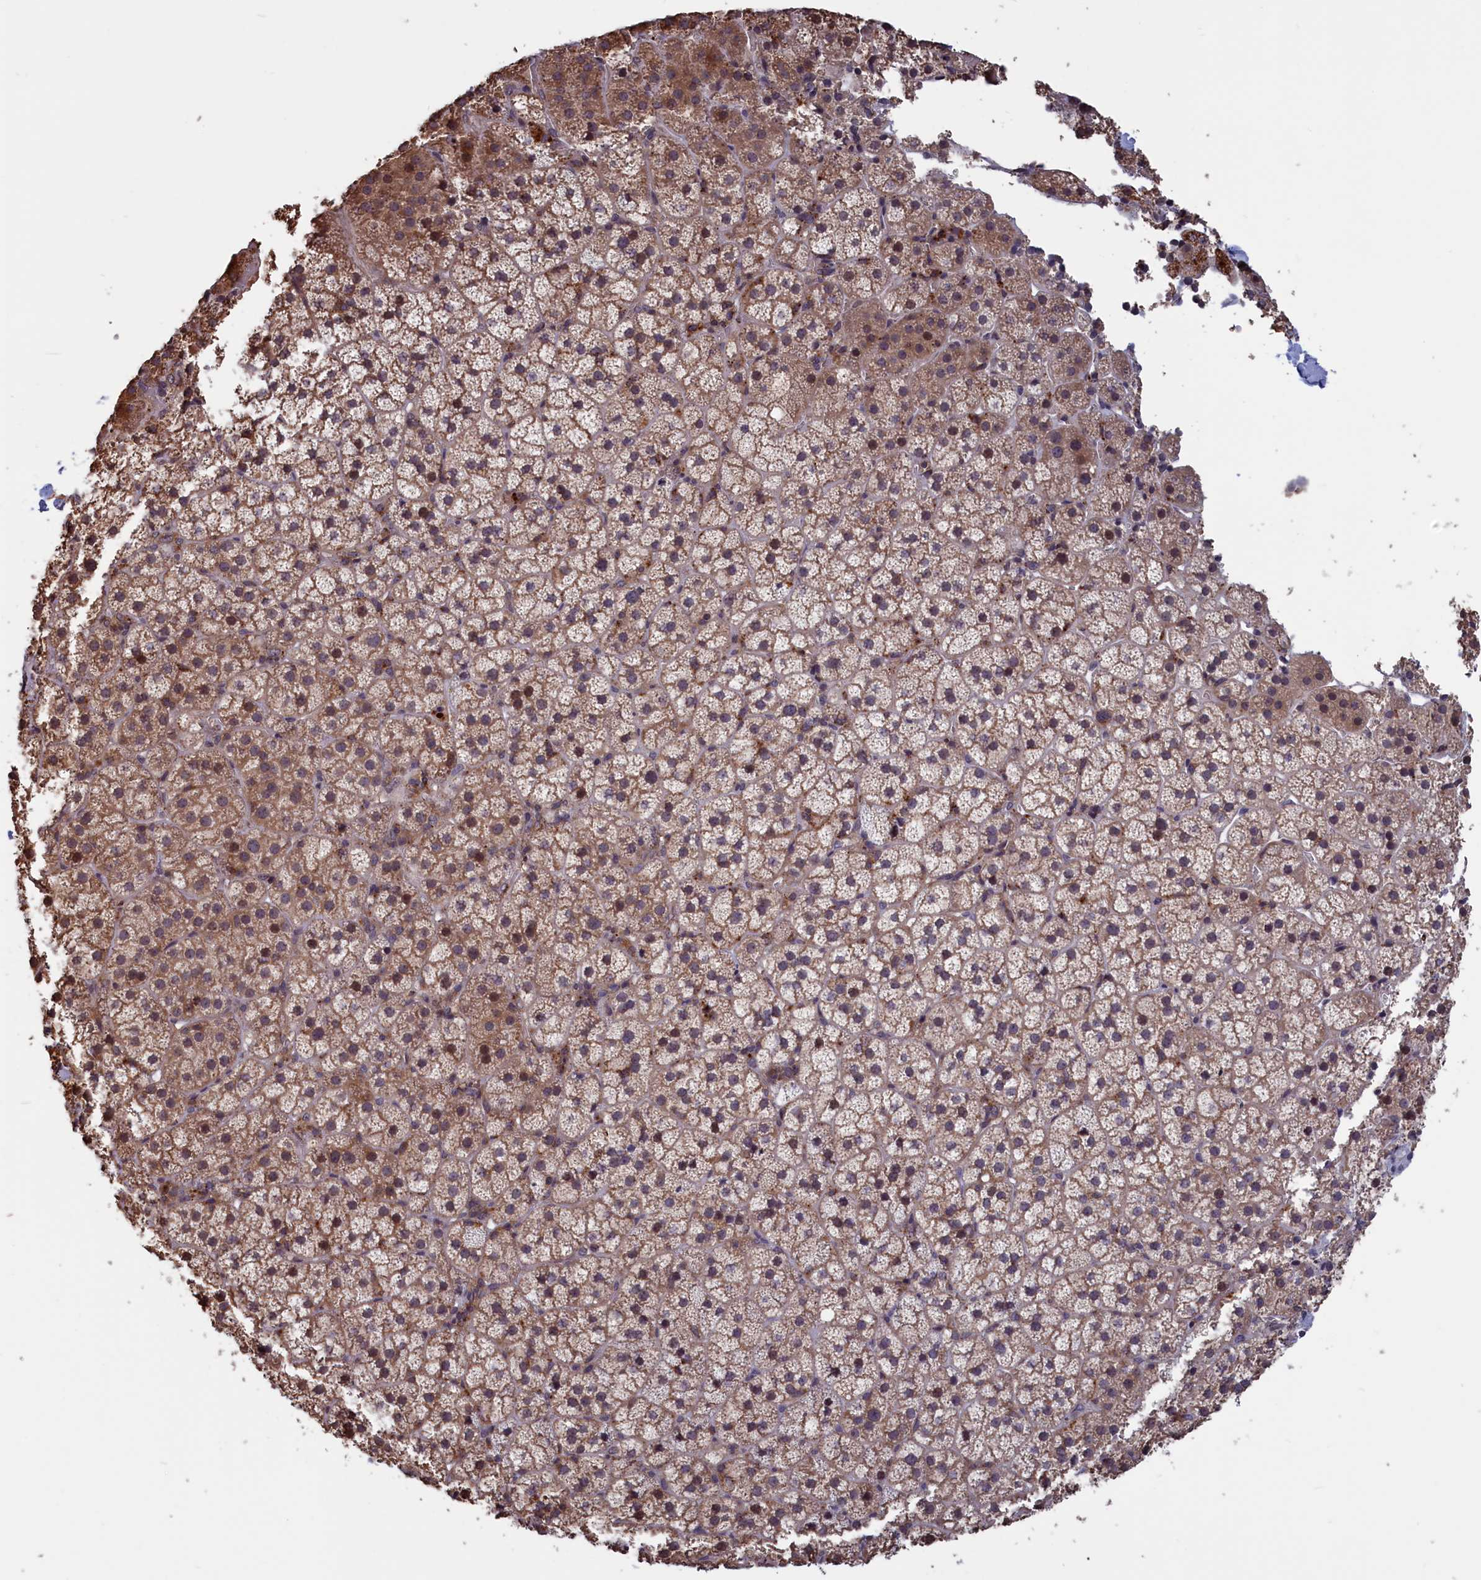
{"staining": {"intensity": "moderate", "quantity": "25%-75%", "location": "cytoplasmic/membranous,nuclear"}, "tissue": "adrenal gland", "cell_type": "Glandular cells", "image_type": "normal", "snomed": [{"axis": "morphology", "description": "Normal tissue, NOS"}, {"axis": "topography", "description": "Adrenal gland"}], "caption": "IHC histopathology image of normal human adrenal gland stained for a protein (brown), which shows medium levels of moderate cytoplasmic/membranous,nuclear expression in about 25%-75% of glandular cells.", "gene": "CACTIN", "patient": {"sex": "female", "age": 44}}